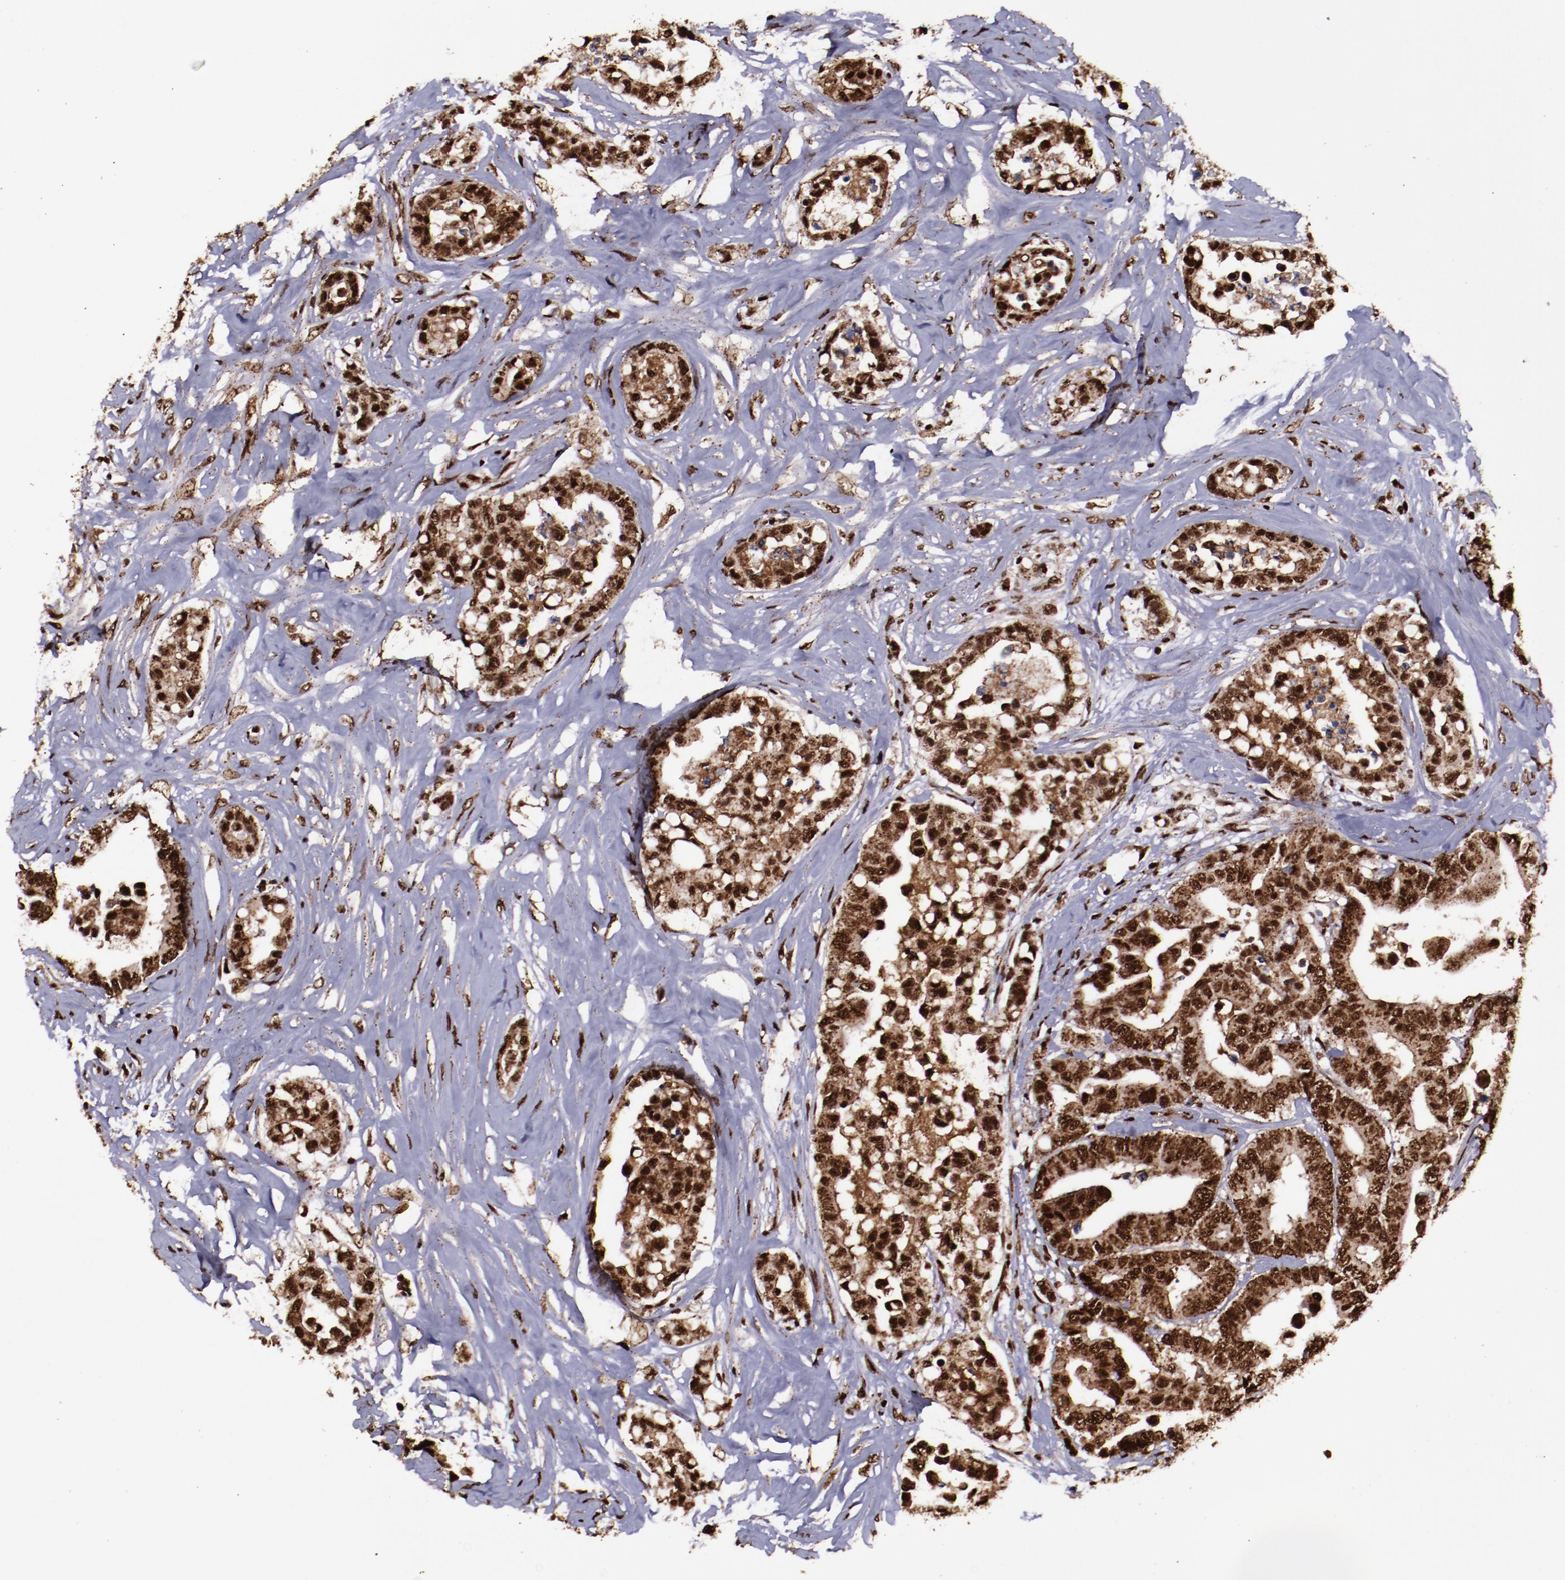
{"staining": {"intensity": "strong", "quantity": ">75%", "location": "cytoplasmic/membranous,nuclear"}, "tissue": "colorectal cancer", "cell_type": "Tumor cells", "image_type": "cancer", "snomed": [{"axis": "morphology", "description": "Adenocarcinoma, NOS"}, {"axis": "topography", "description": "Colon"}], "caption": "Immunohistochemistry (IHC) of human colorectal cancer (adenocarcinoma) demonstrates high levels of strong cytoplasmic/membranous and nuclear staining in approximately >75% of tumor cells.", "gene": "SNW1", "patient": {"sex": "male", "age": 82}}